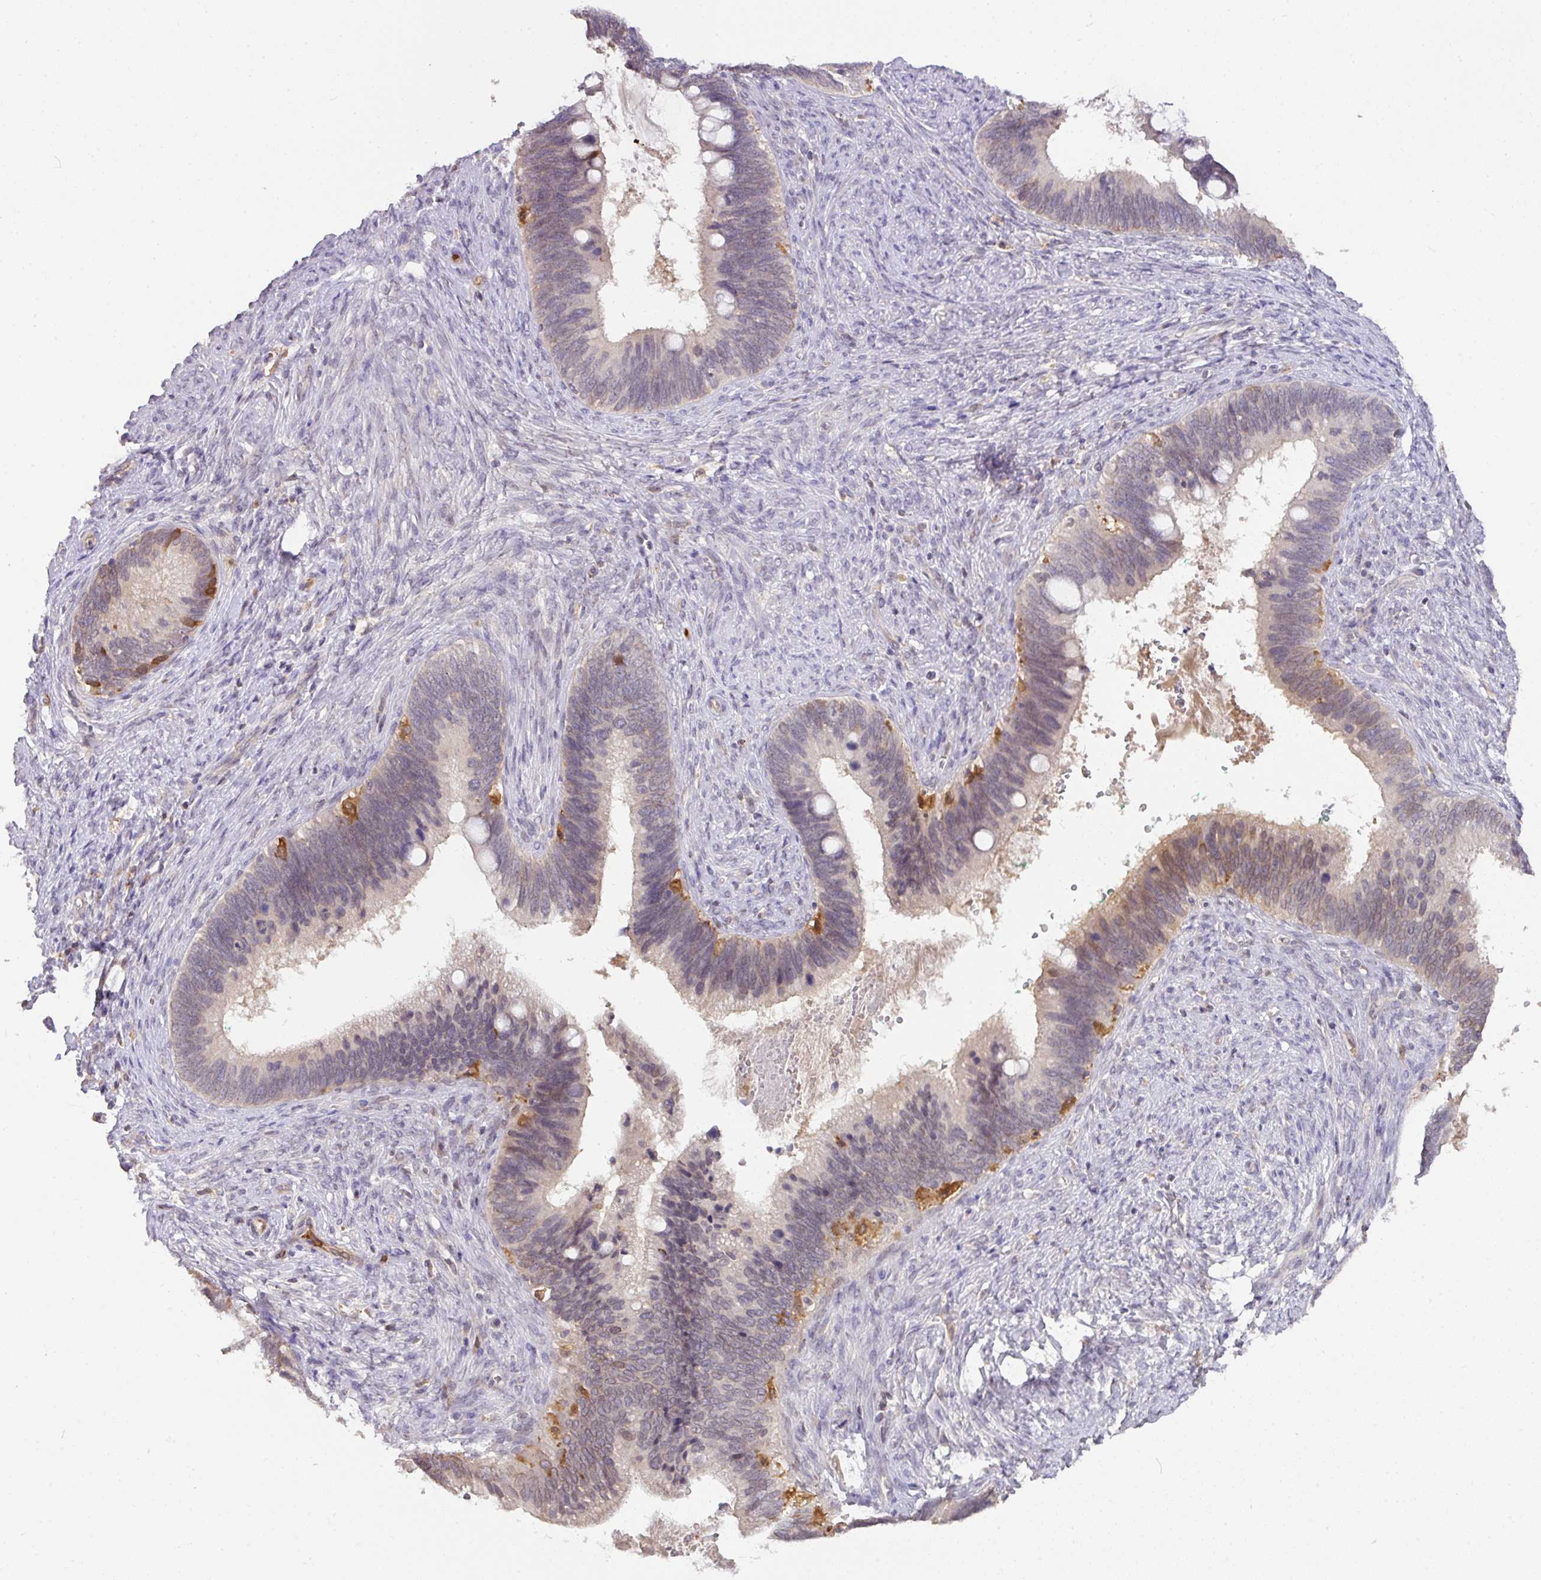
{"staining": {"intensity": "moderate", "quantity": "<25%", "location": "cytoplasmic/membranous,nuclear"}, "tissue": "cervical cancer", "cell_type": "Tumor cells", "image_type": "cancer", "snomed": [{"axis": "morphology", "description": "Adenocarcinoma, NOS"}, {"axis": "topography", "description": "Cervix"}], "caption": "Approximately <25% of tumor cells in human cervical cancer (adenocarcinoma) exhibit moderate cytoplasmic/membranous and nuclear protein staining as visualized by brown immunohistochemical staining.", "gene": "GCNT7", "patient": {"sex": "female", "age": 42}}